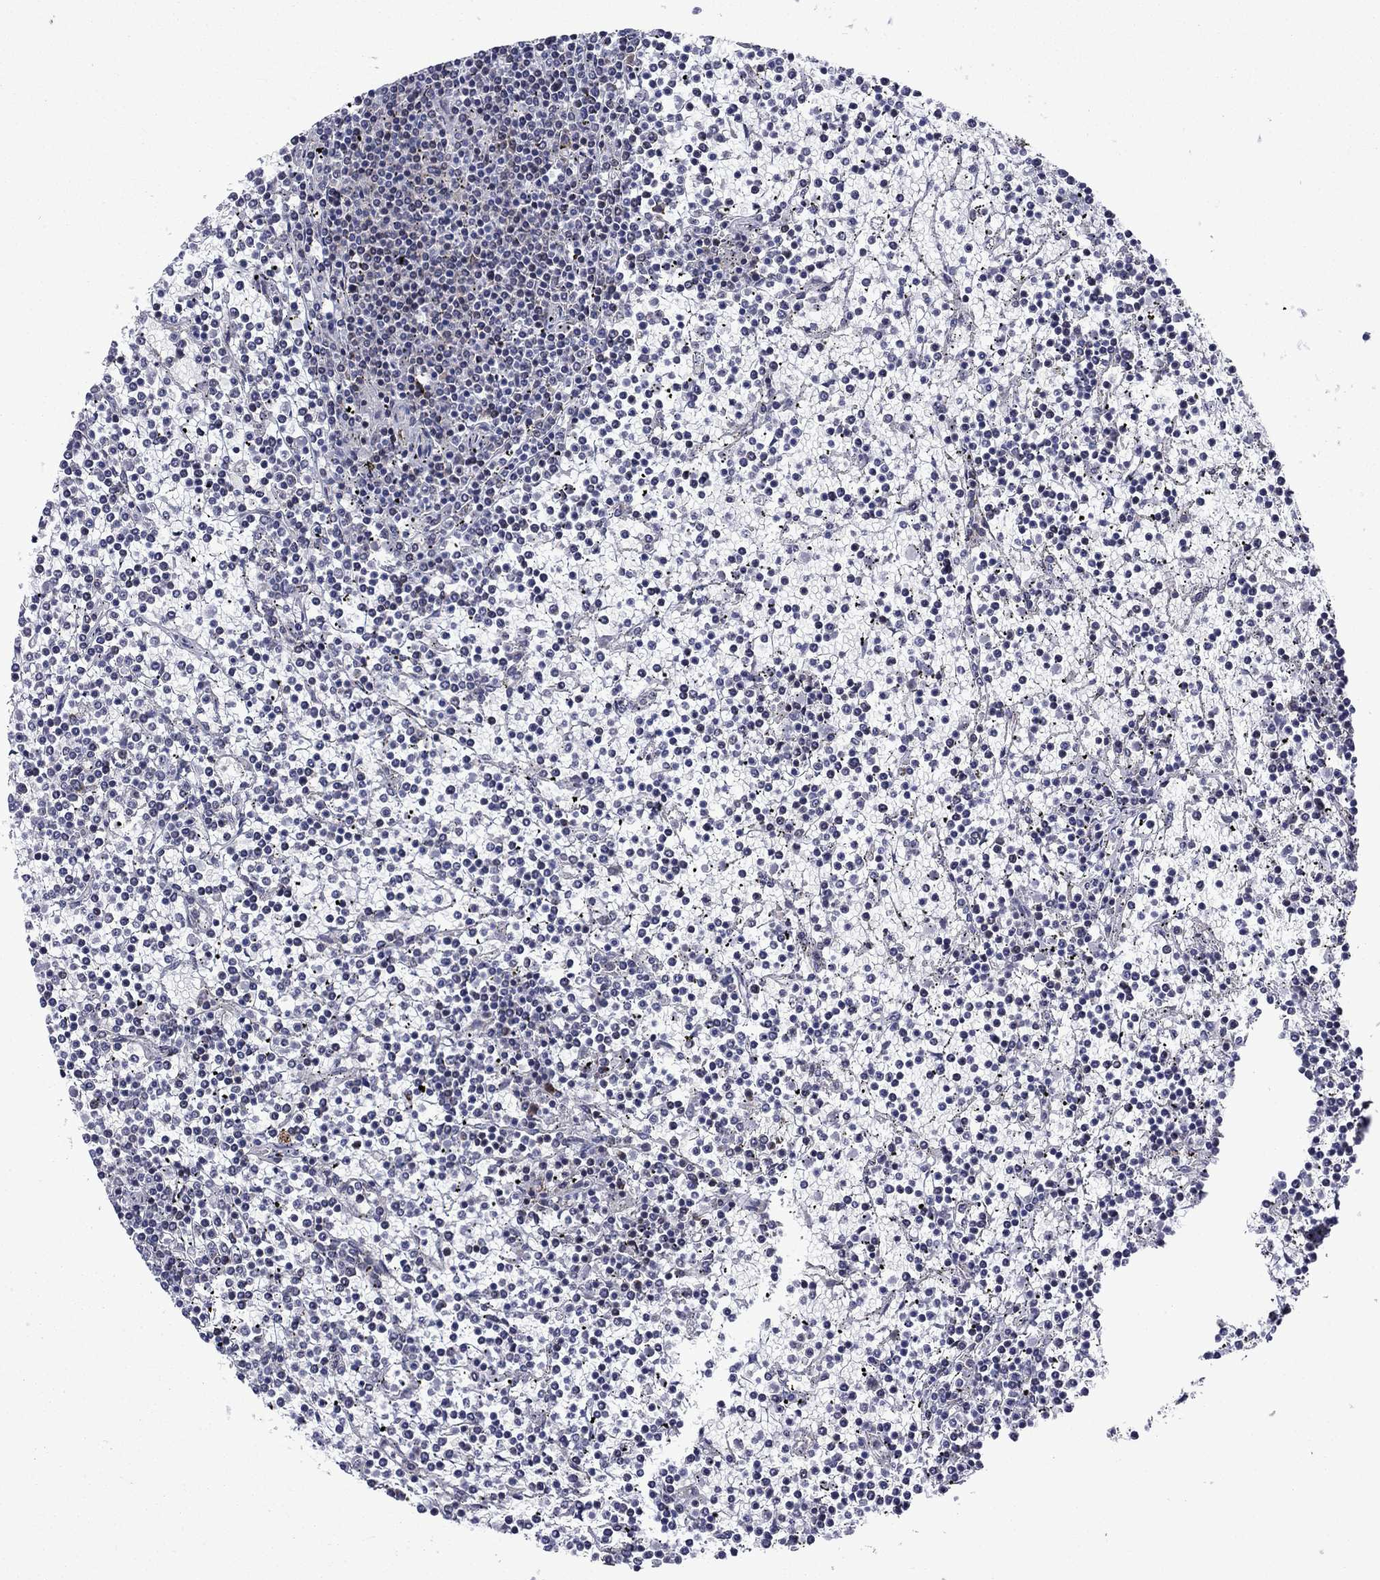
{"staining": {"intensity": "negative", "quantity": "none", "location": "none"}, "tissue": "lymphoma", "cell_type": "Tumor cells", "image_type": "cancer", "snomed": [{"axis": "morphology", "description": "Malignant lymphoma, non-Hodgkin's type, Low grade"}, {"axis": "topography", "description": "Spleen"}], "caption": "High magnification brightfield microscopy of lymphoma stained with DAB (3,3'-diaminobenzidine) (brown) and counterstained with hematoxylin (blue): tumor cells show no significant expression. (DAB (3,3'-diaminobenzidine) IHC, high magnification).", "gene": "SURF2", "patient": {"sex": "female", "age": 19}}